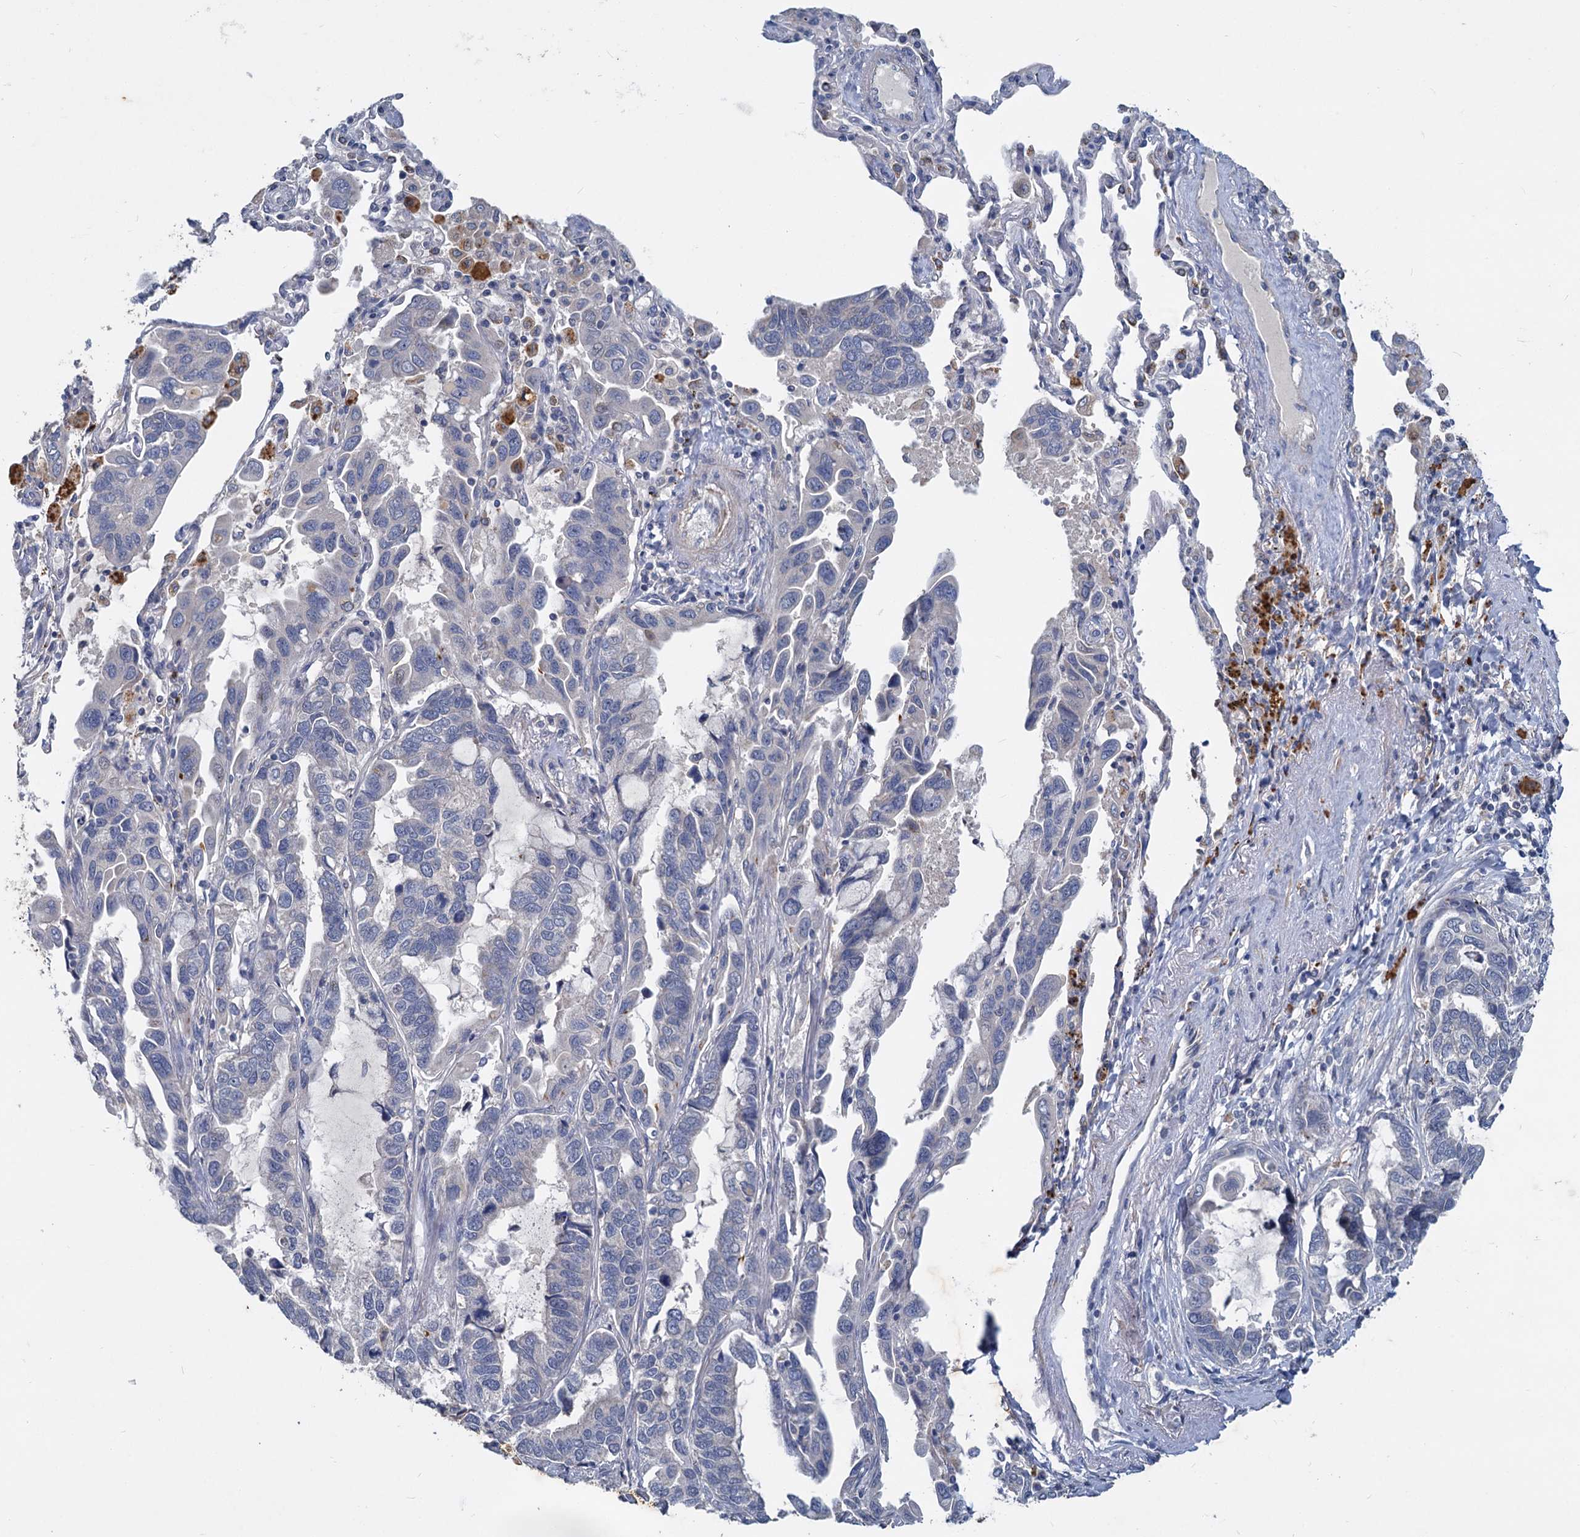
{"staining": {"intensity": "negative", "quantity": "none", "location": "none"}, "tissue": "lung cancer", "cell_type": "Tumor cells", "image_type": "cancer", "snomed": [{"axis": "morphology", "description": "Adenocarcinoma, NOS"}, {"axis": "topography", "description": "Lung"}], "caption": "The micrograph demonstrates no significant expression in tumor cells of adenocarcinoma (lung).", "gene": "SLC2A7", "patient": {"sex": "male", "age": 64}}